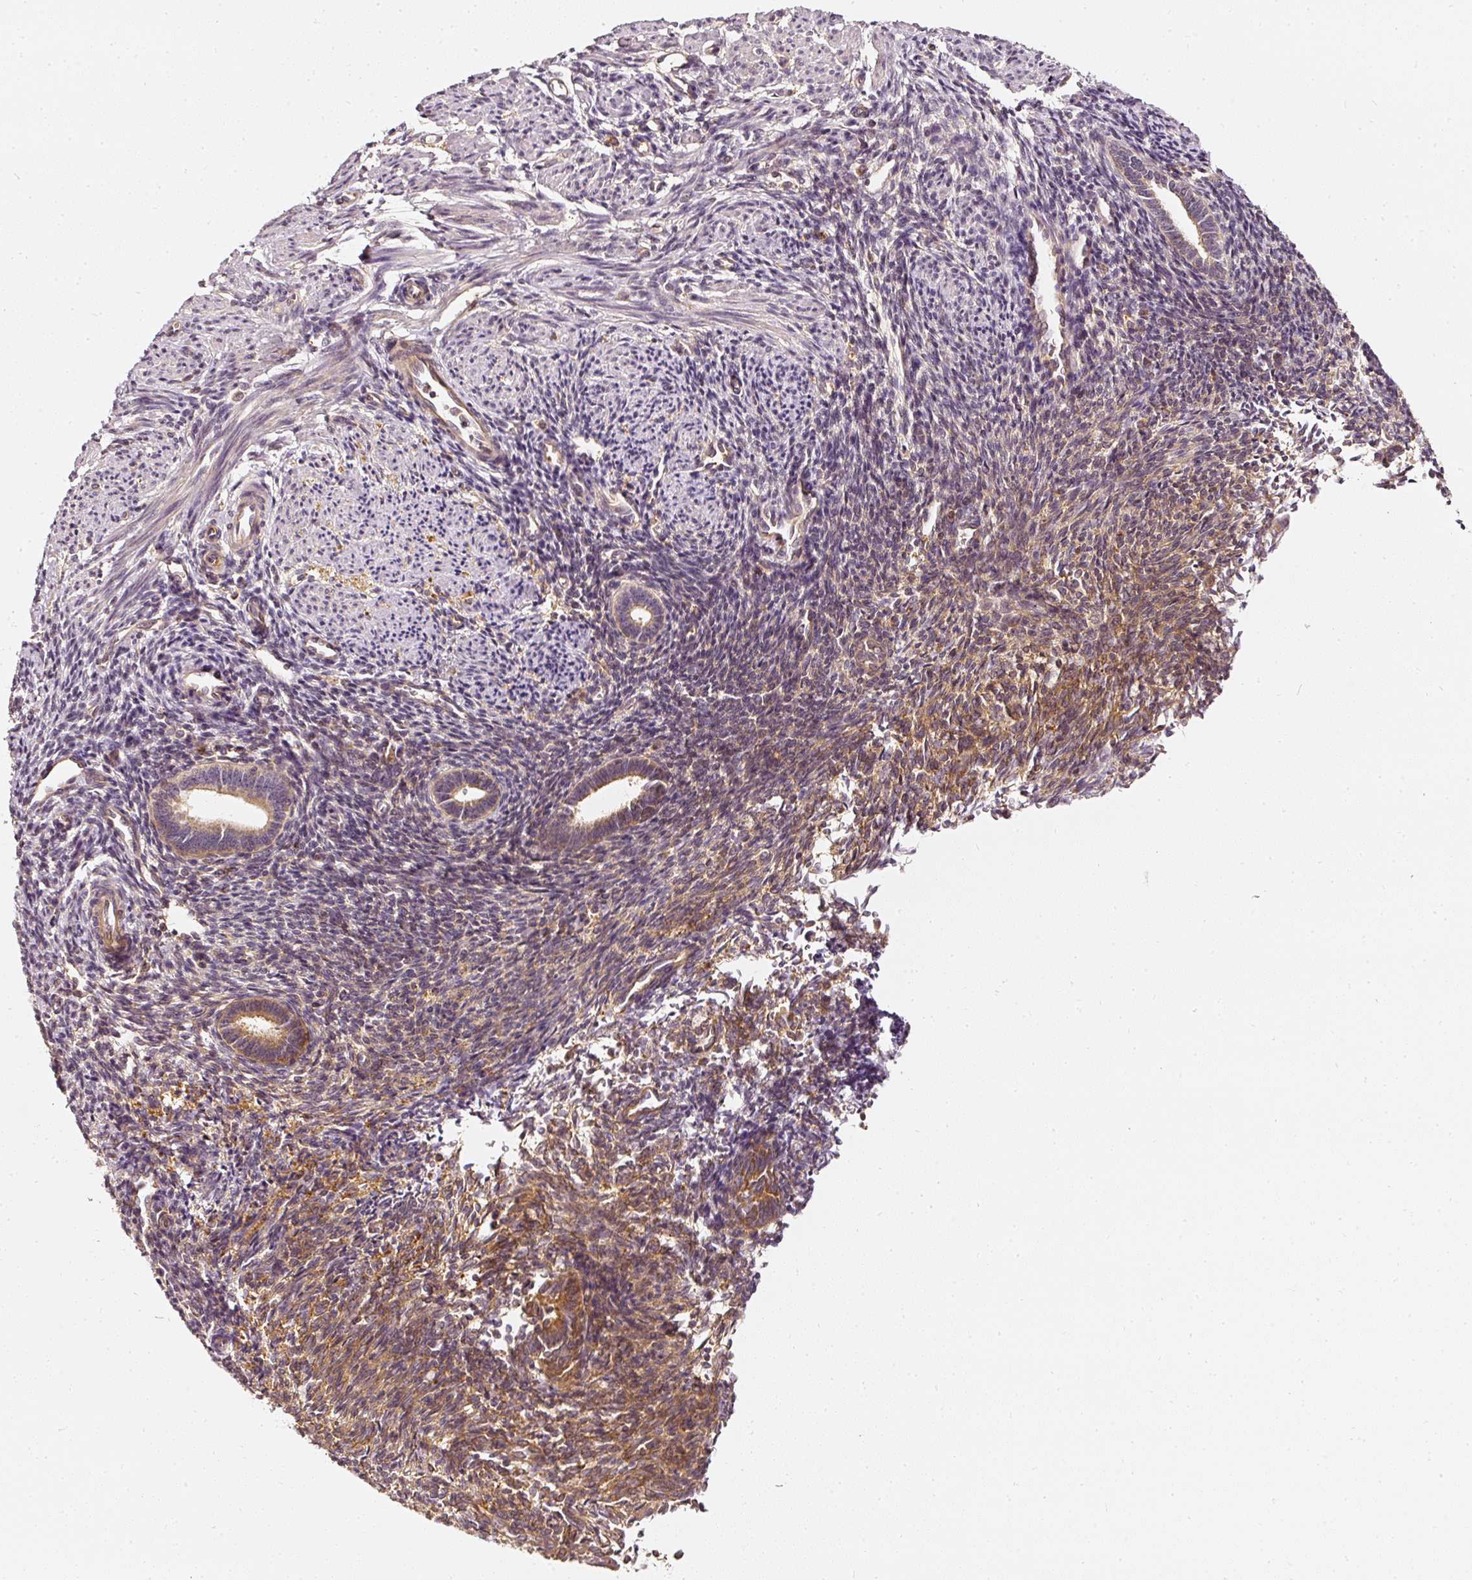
{"staining": {"intensity": "moderate", "quantity": "<25%", "location": "cytoplasmic/membranous"}, "tissue": "endometrium", "cell_type": "Cells in endometrial stroma", "image_type": "normal", "snomed": [{"axis": "morphology", "description": "Normal tissue, NOS"}, {"axis": "topography", "description": "Endometrium"}], "caption": "Immunohistochemistry (IHC) (DAB) staining of unremarkable endometrium demonstrates moderate cytoplasmic/membranous protein positivity in approximately <25% of cells in endometrial stroma. (IHC, brightfield microscopy, high magnification).", "gene": "ASMTL", "patient": {"sex": "female", "age": 32}}